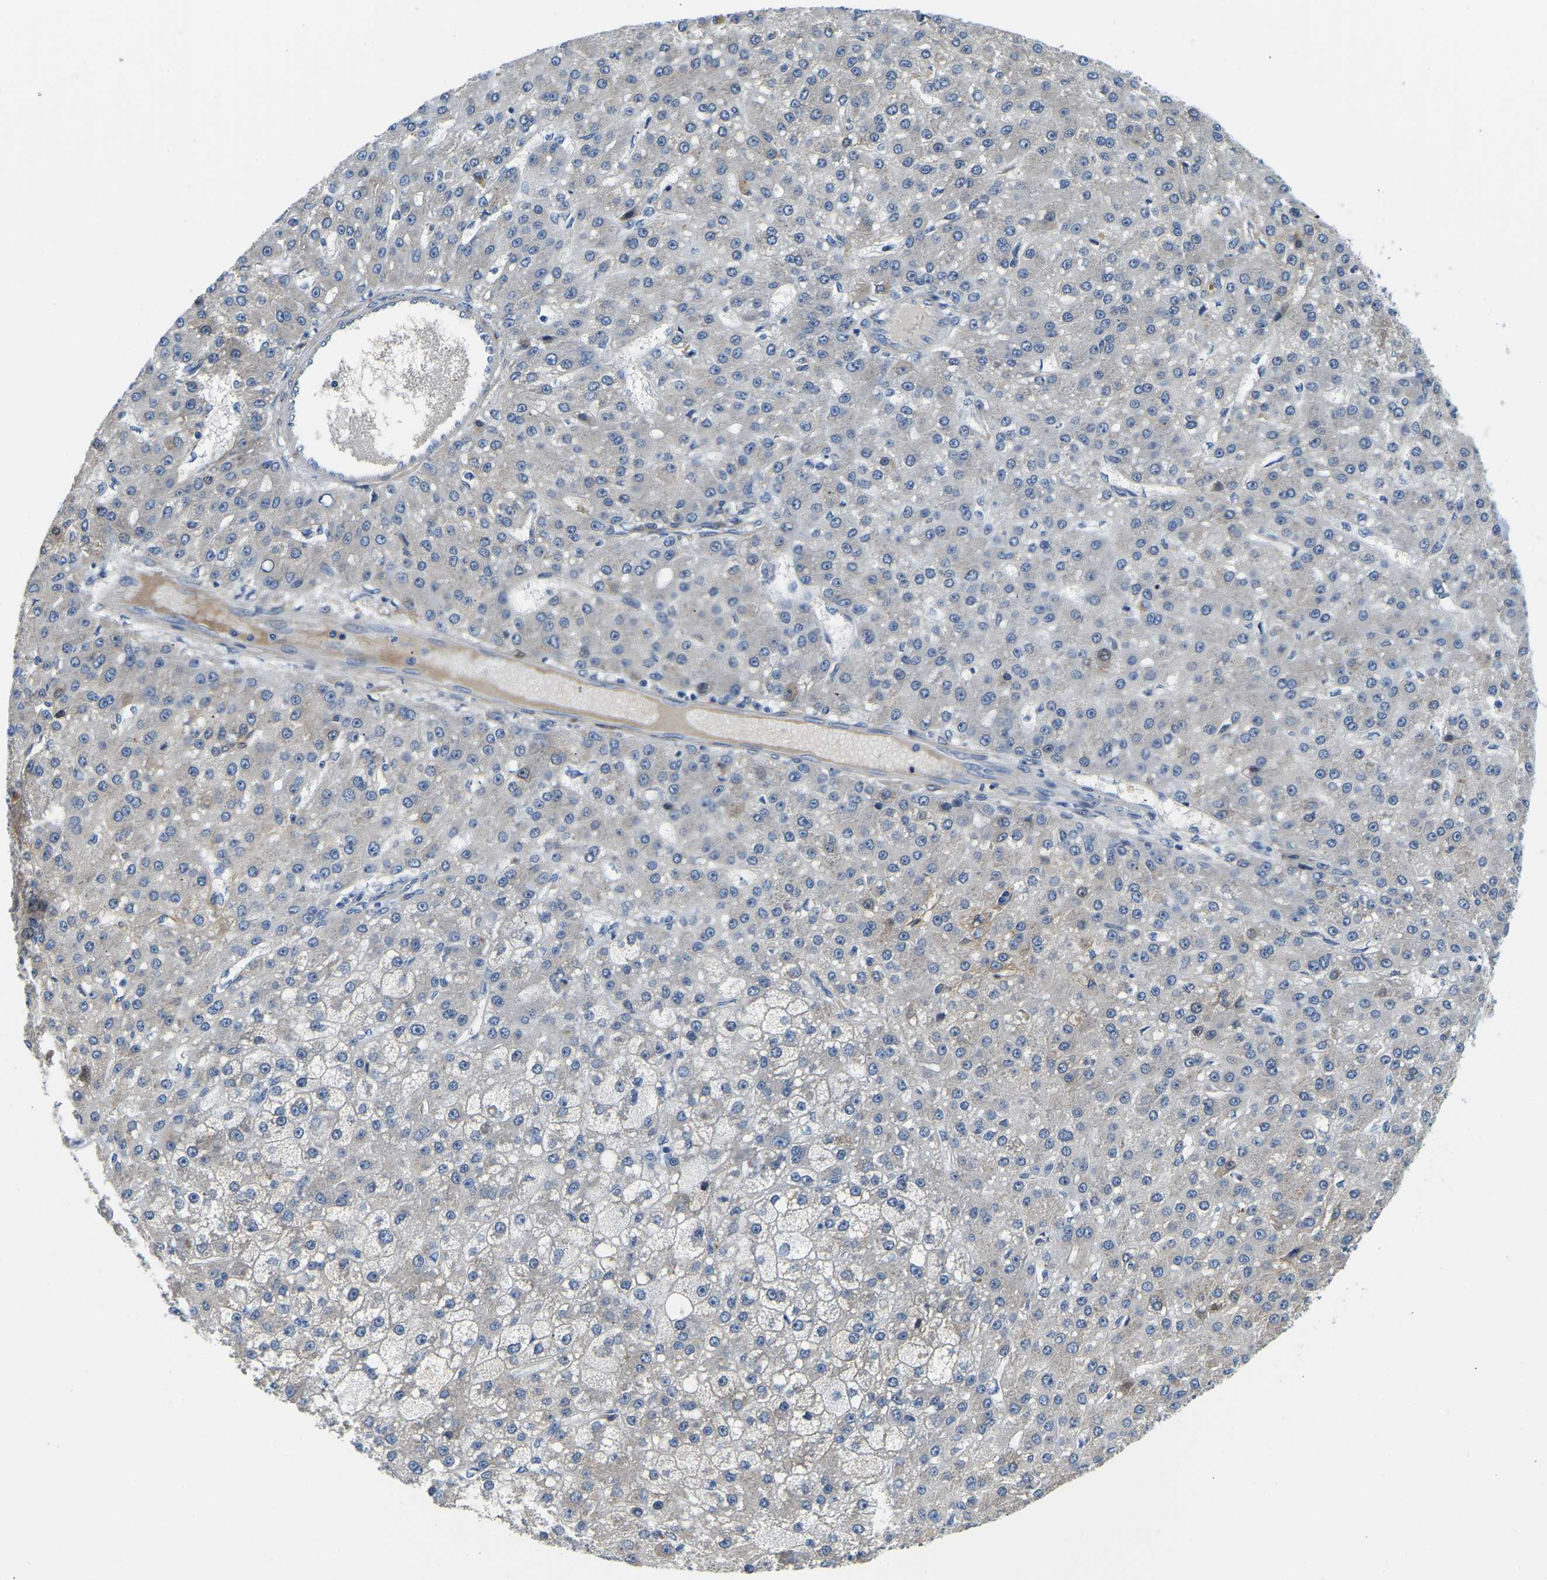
{"staining": {"intensity": "negative", "quantity": "none", "location": "none"}, "tissue": "liver cancer", "cell_type": "Tumor cells", "image_type": "cancer", "snomed": [{"axis": "morphology", "description": "Carcinoma, Hepatocellular, NOS"}, {"axis": "topography", "description": "Liver"}], "caption": "Liver cancer was stained to show a protein in brown. There is no significant expression in tumor cells. The staining is performed using DAB (3,3'-diaminobenzidine) brown chromogen with nuclei counter-stained in using hematoxylin.", "gene": "LIAS", "patient": {"sex": "male", "age": 67}}